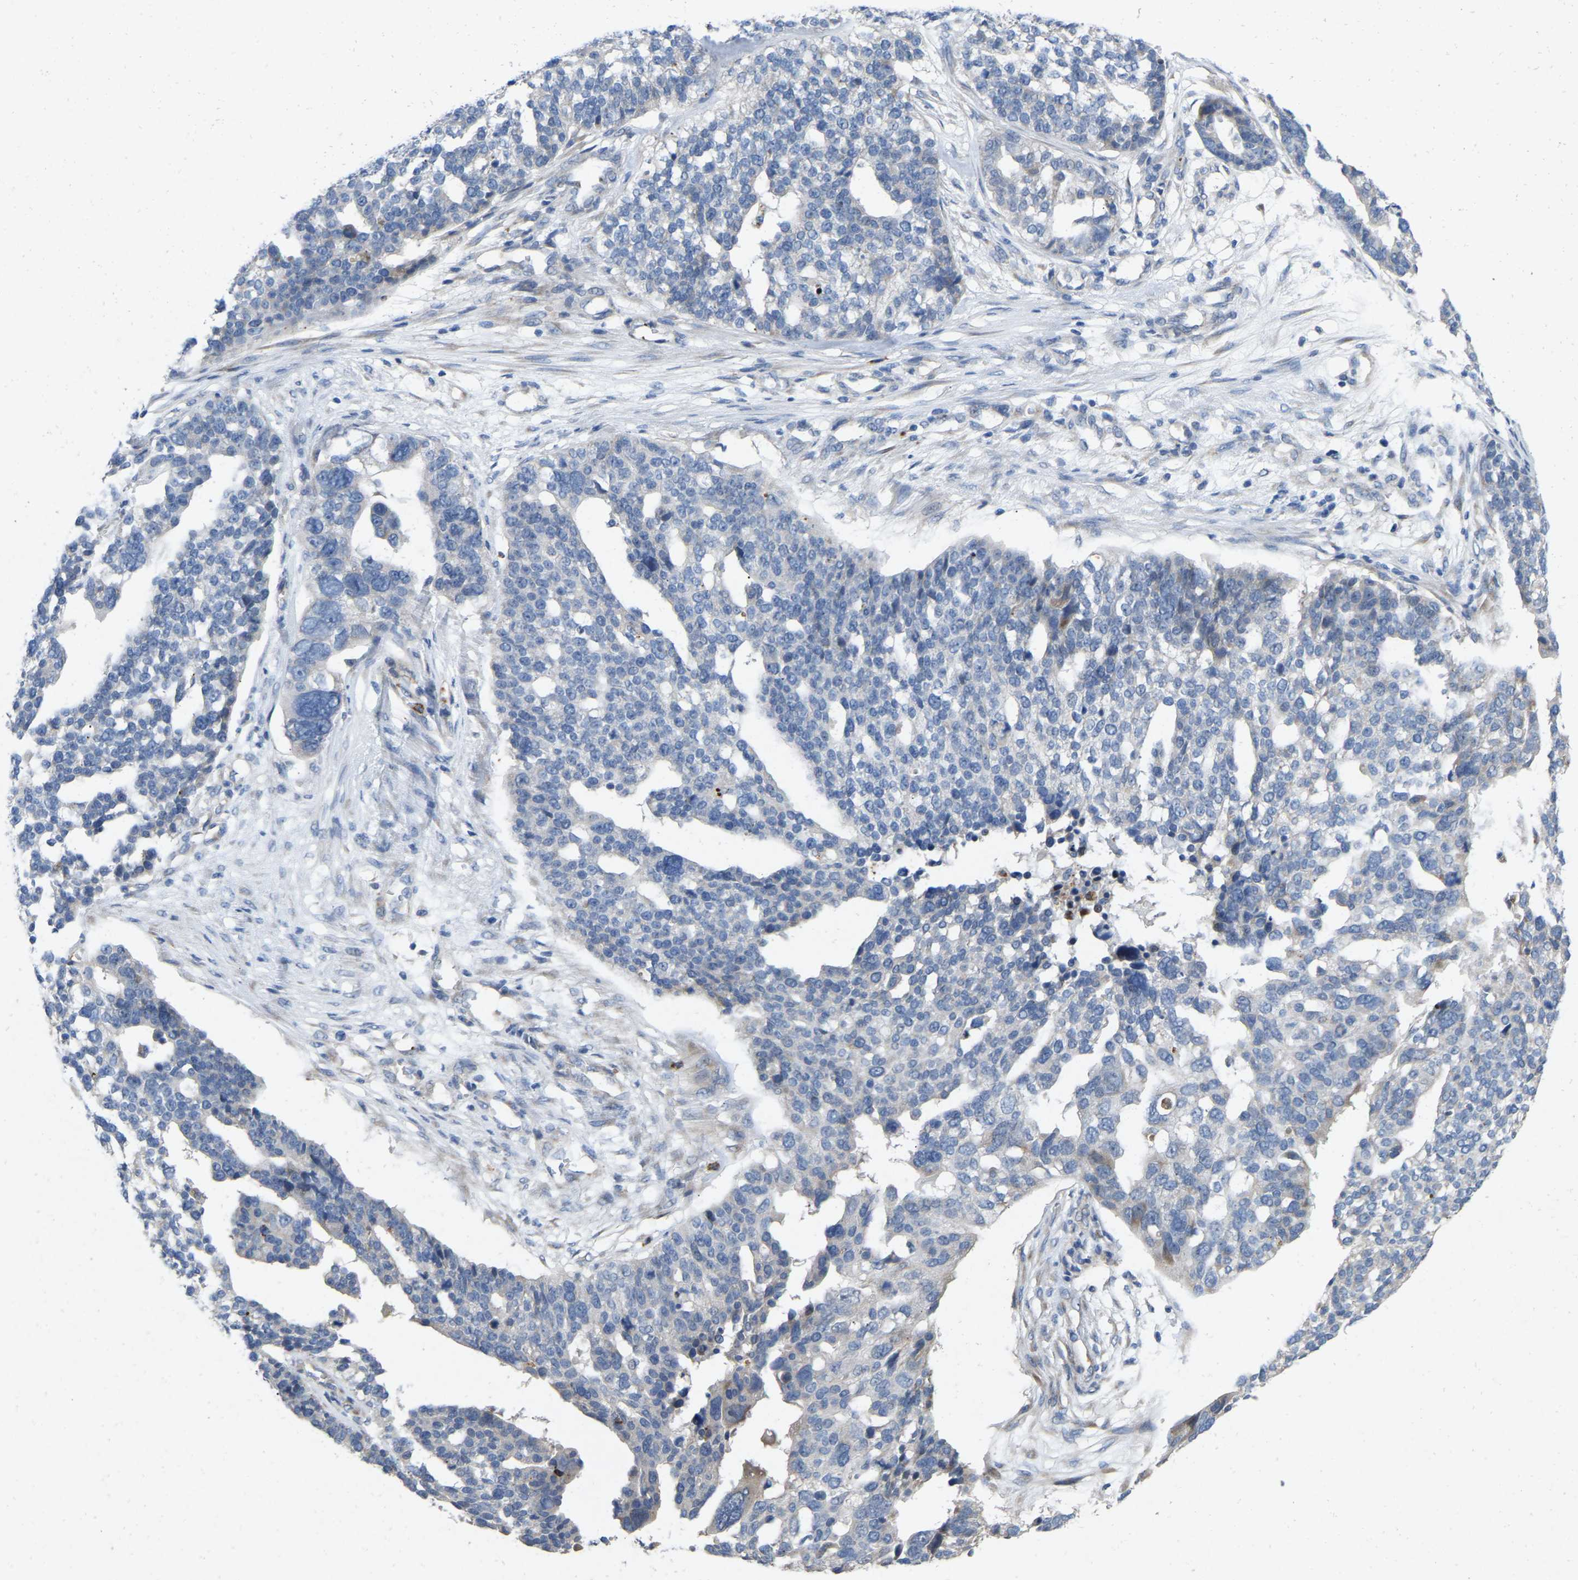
{"staining": {"intensity": "negative", "quantity": "none", "location": "none"}, "tissue": "ovarian cancer", "cell_type": "Tumor cells", "image_type": "cancer", "snomed": [{"axis": "morphology", "description": "Cystadenocarcinoma, serous, NOS"}, {"axis": "topography", "description": "Ovary"}], "caption": "The micrograph demonstrates no staining of tumor cells in ovarian serous cystadenocarcinoma. The staining is performed using DAB (3,3'-diaminobenzidine) brown chromogen with nuclei counter-stained in using hematoxylin.", "gene": "RHEB", "patient": {"sex": "female", "age": 59}}